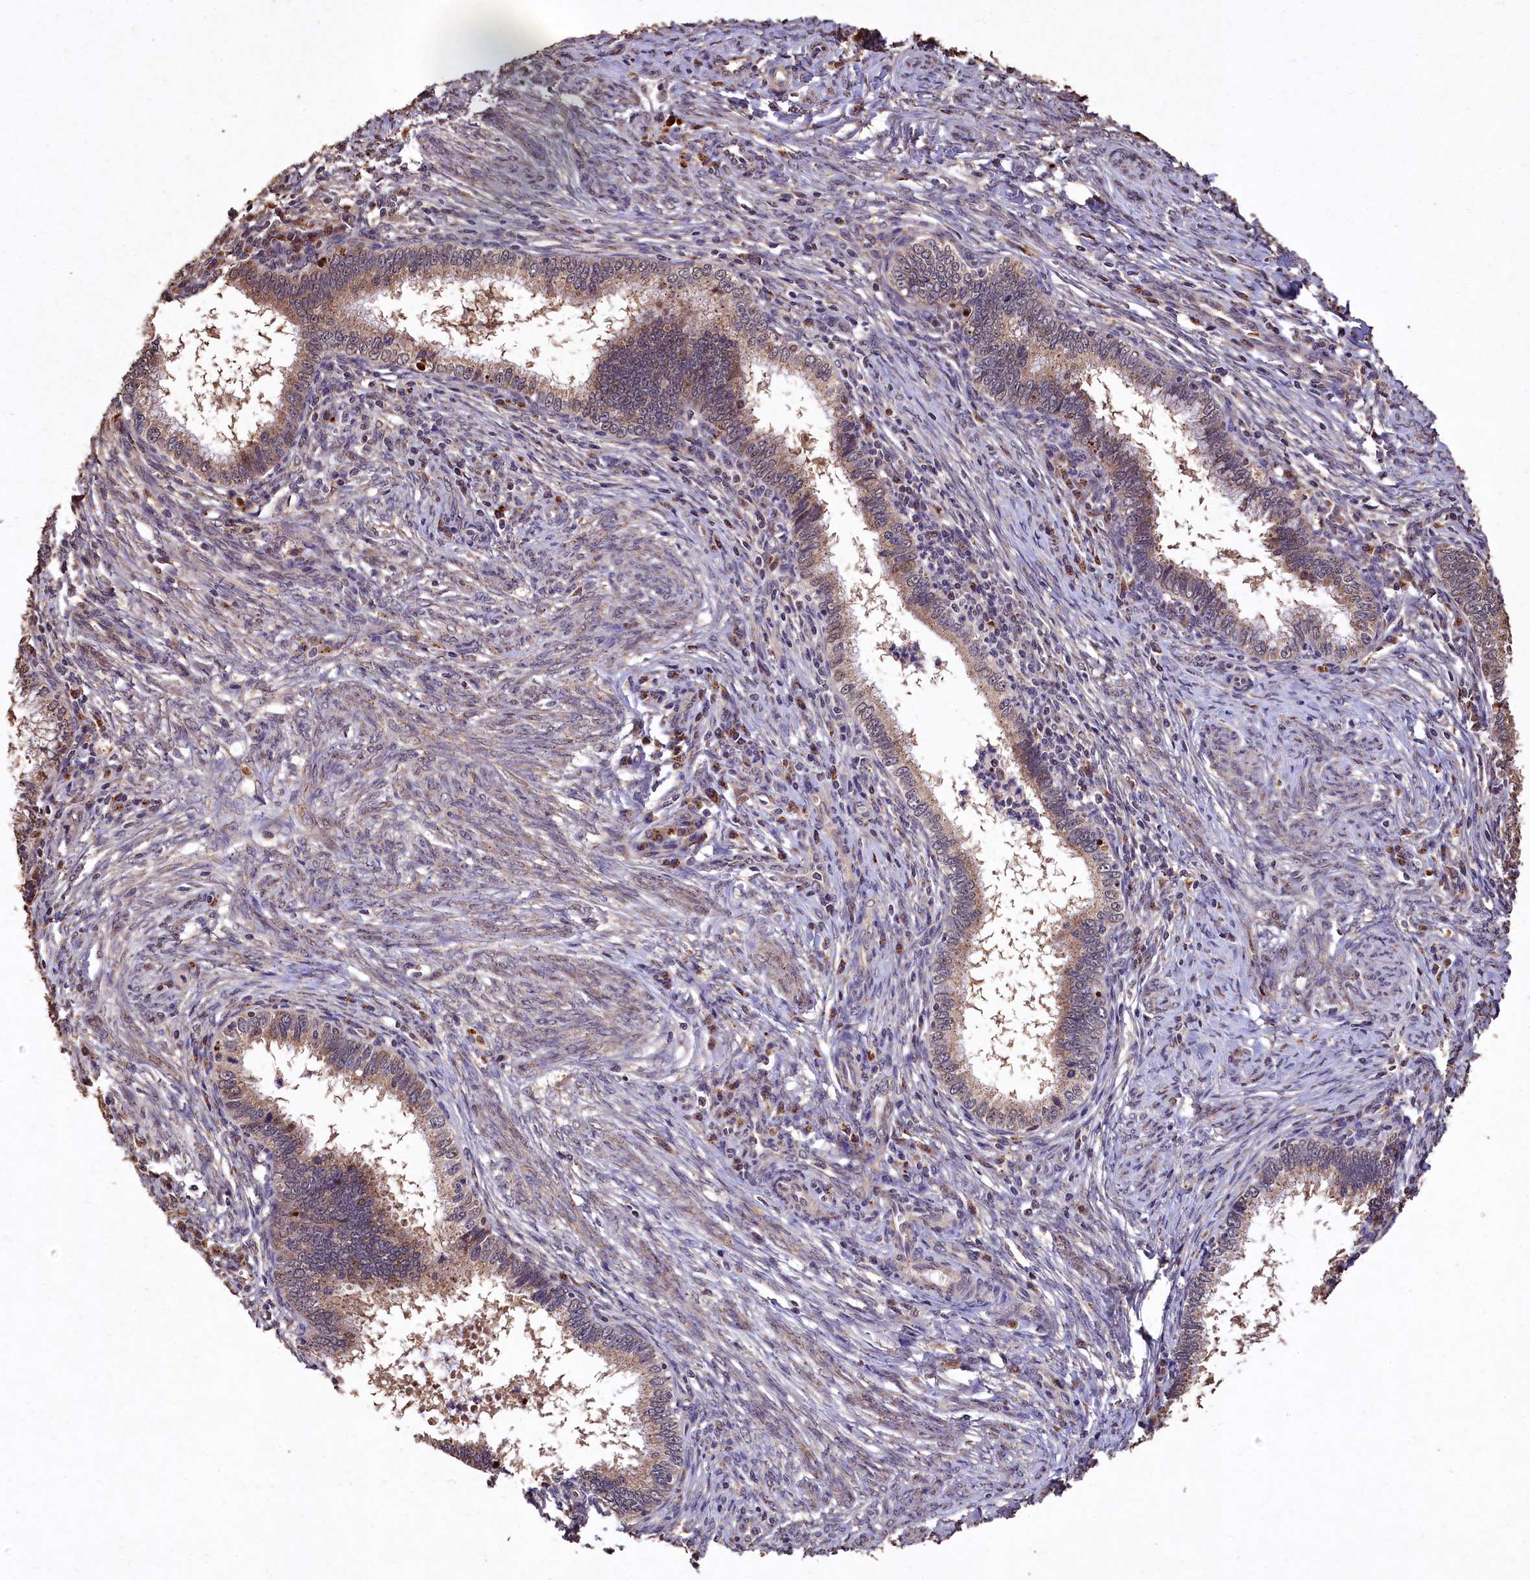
{"staining": {"intensity": "weak", "quantity": ">75%", "location": "cytoplasmic/membranous"}, "tissue": "cervical cancer", "cell_type": "Tumor cells", "image_type": "cancer", "snomed": [{"axis": "morphology", "description": "Adenocarcinoma, NOS"}, {"axis": "topography", "description": "Cervix"}], "caption": "IHC histopathology image of neoplastic tissue: cervical cancer (adenocarcinoma) stained using immunohistochemistry (IHC) demonstrates low levels of weak protein expression localized specifically in the cytoplasmic/membranous of tumor cells, appearing as a cytoplasmic/membranous brown color.", "gene": "LSM4", "patient": {"sex": "female", "age": 36}}